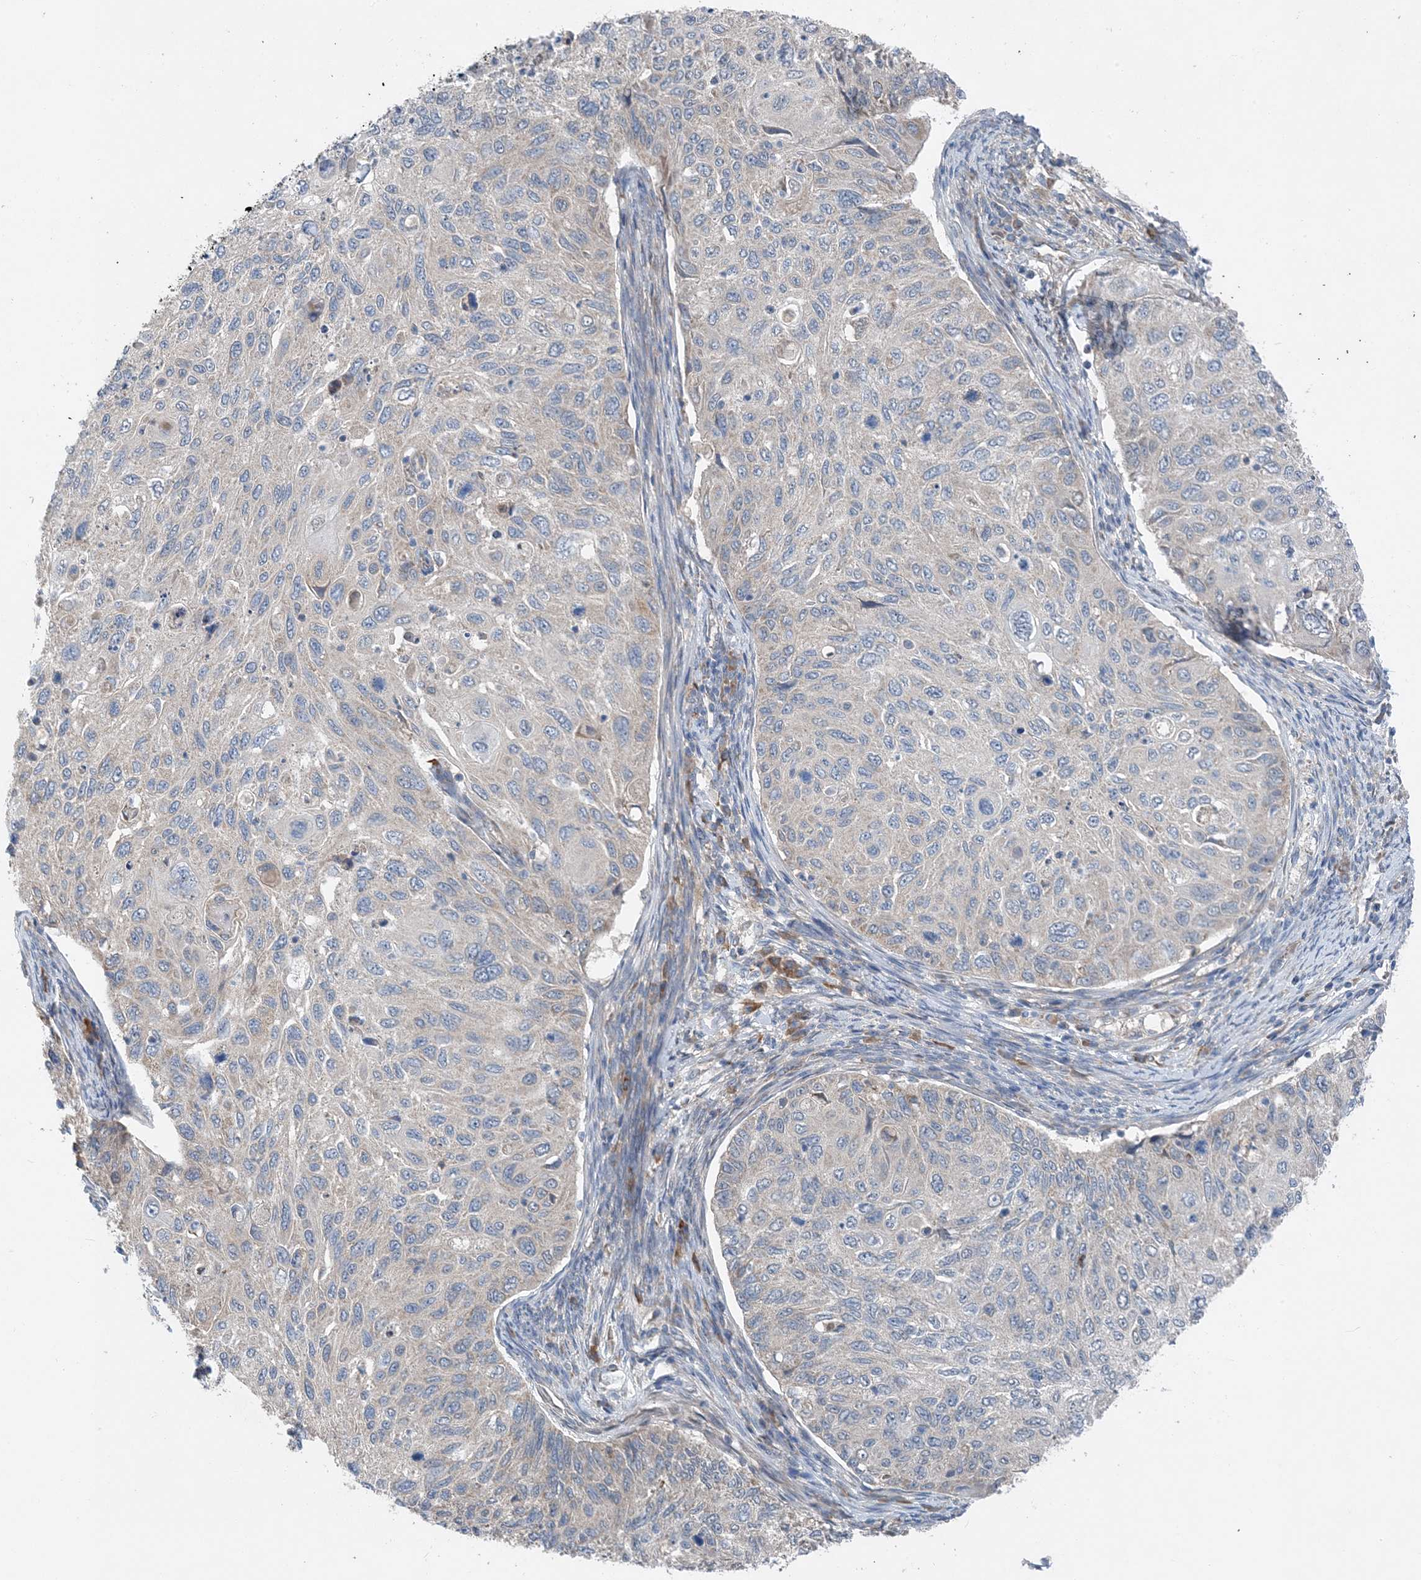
{"staining": {"intensity": "weak", "quantity": "<25%", "location": "cytoplasmic/membranous"}, "tissue": "cervical cancer", "cell_type": "Tumor cells", "image_type": "cancer", "snomed": [{"axis": "morphology", "description": "Squamous cell carcinoma, NOS"}, {"axis": "topography", "description": "Cervix"}], "caption": "Cervical cancer (squamous cell carcinoma) was stained to show a protein in brown. There is no significant staining in tumor cells.", "gene": "DHX30", "patient": {"sex": "female", "age": 70}}